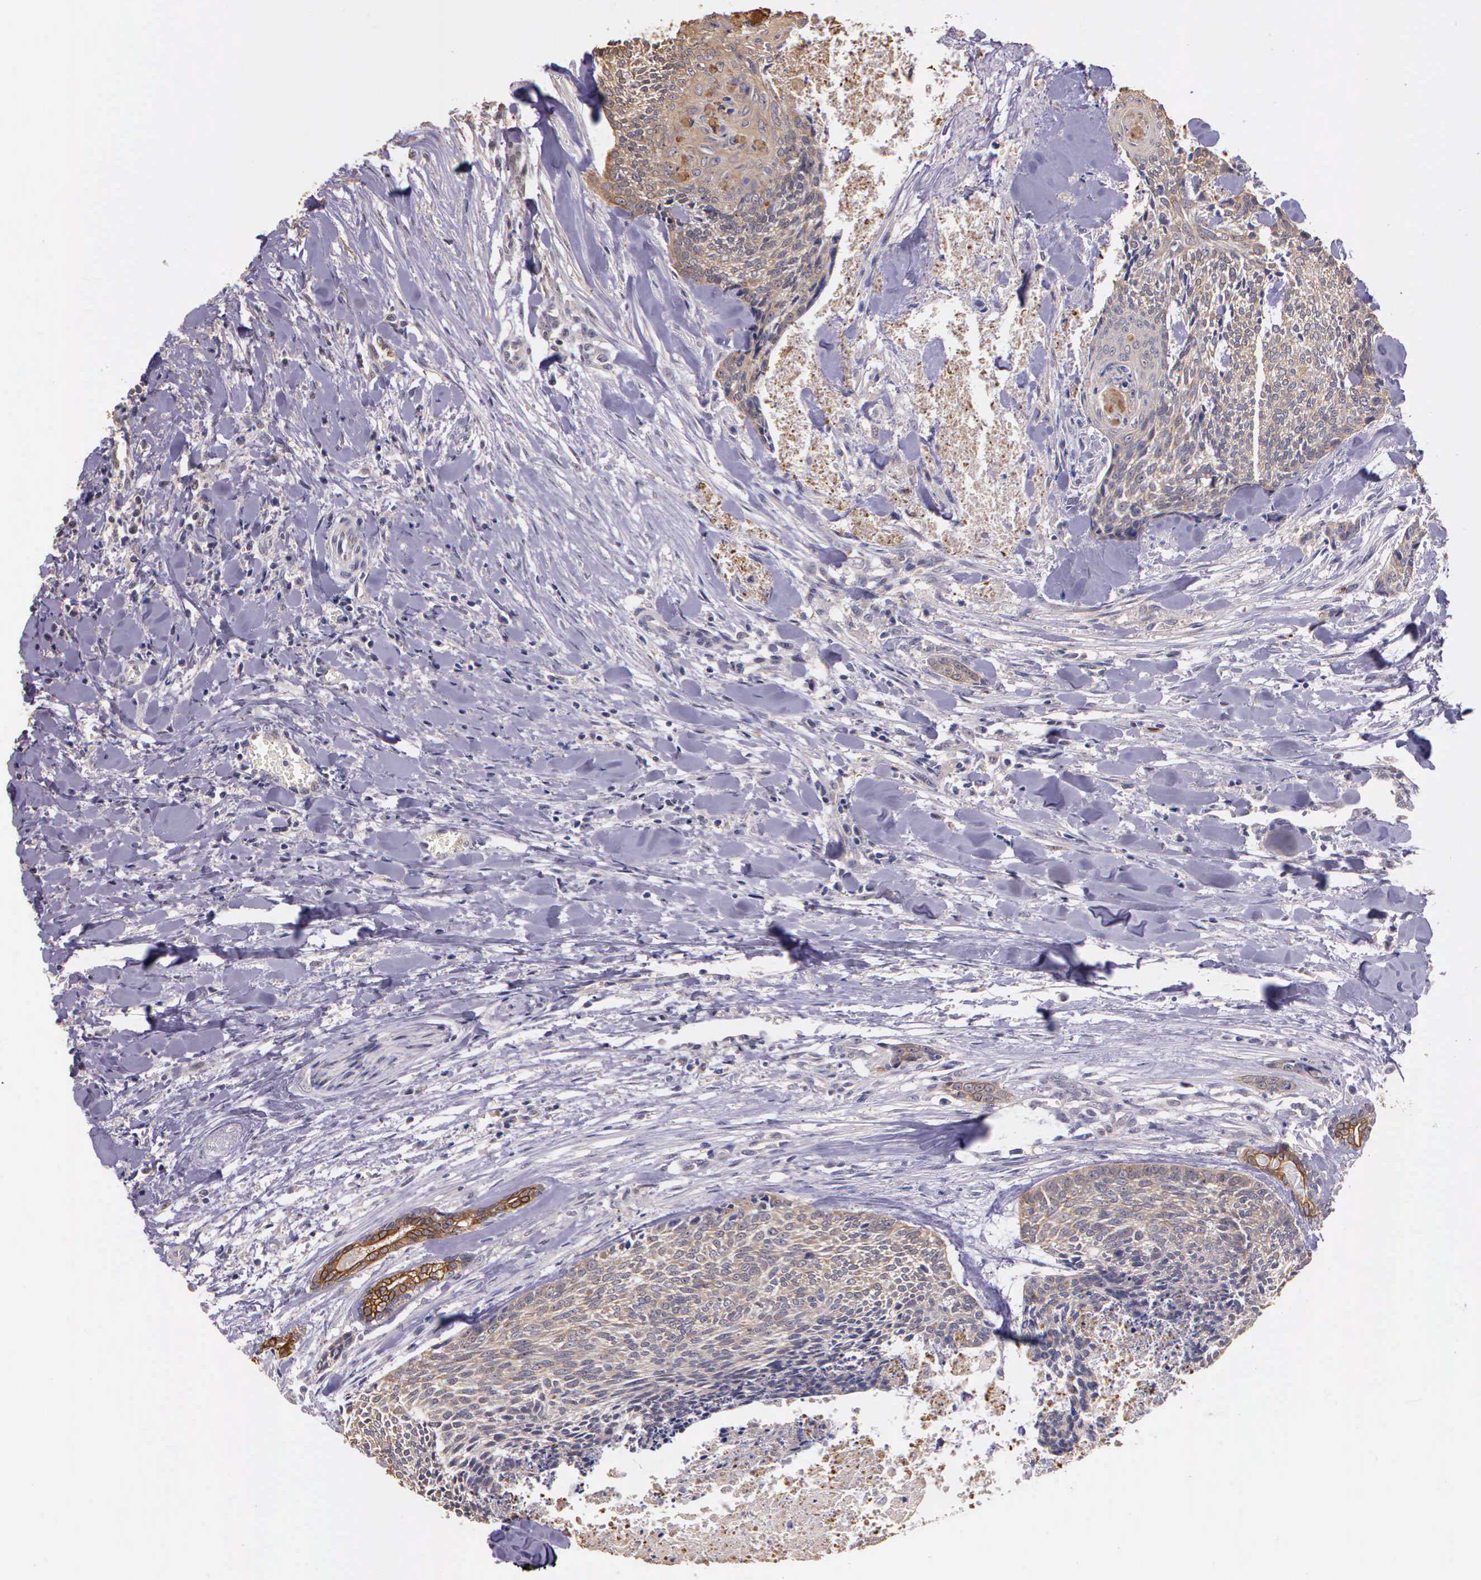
{"staining": {"intensity": "weak", "quantity": ">75%", "location": "cytoplasmic/membranous"}, "tissue": "head and neck cancer", "cell_type": "Tumor cells", "image_type": "cancer", "snomed": [{"axis": "morphology", "description": "Squamous cell carcinoma, NOS"}, {"axis": "topography", "description": "Salivary gland"}, {"axis": "topography", "description": "Head-Neck"}], "caption": "An immunohistochemistry (IHC) image of tumor tissue is shown. Protein staining in brown highlights weak cytoplasmic/membranous positivity in squamous cell carcinoma (head and neck) within tumor cells.", "gene": "IGBP1", "patient": {"sex": "male", "age": 70}}